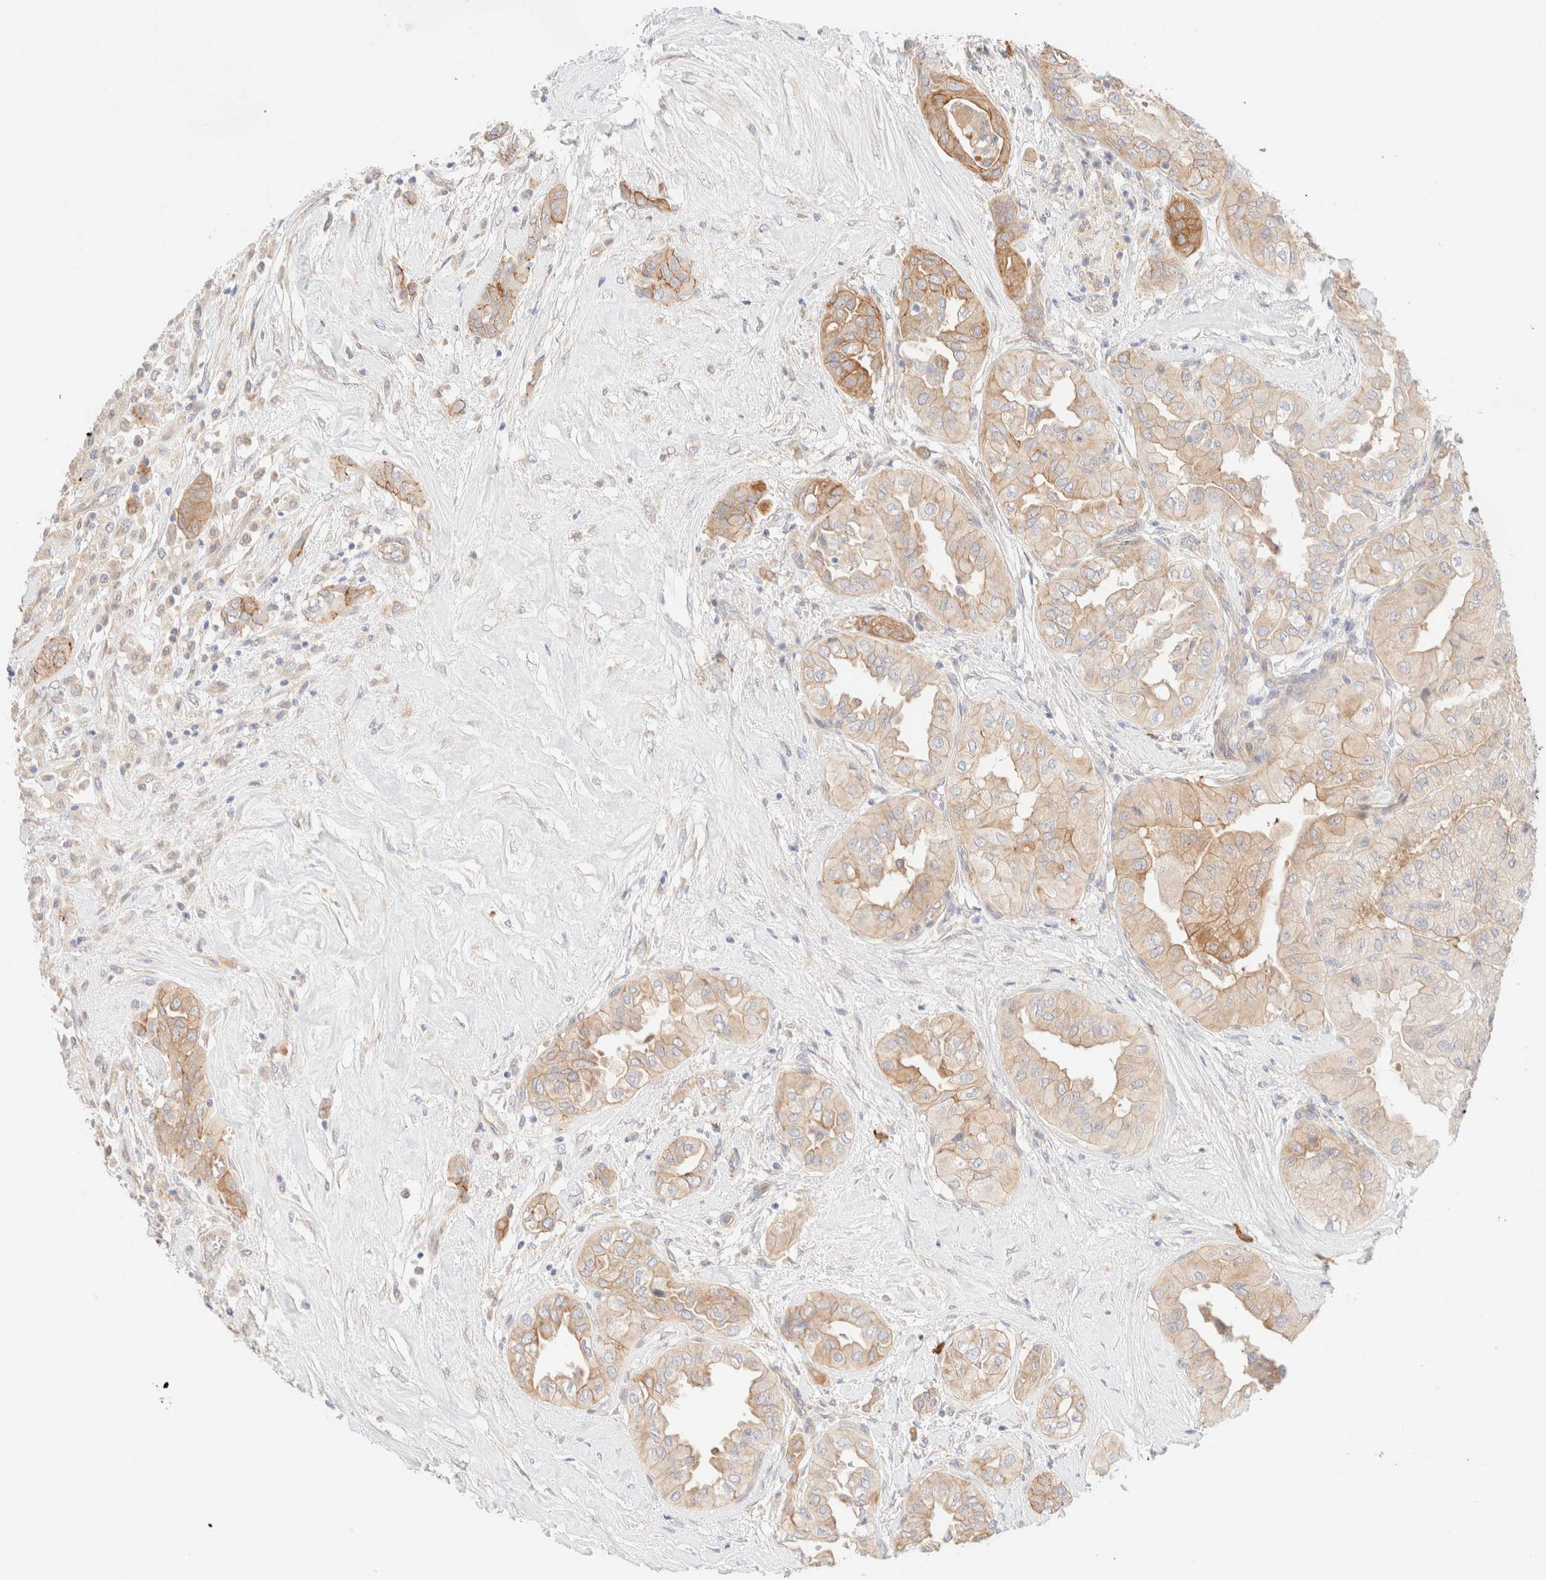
{"staining": {"intensity": "moderate", "quantity": "<25%", "location": "cytoplasmic/membranous"}, "tissue": "thyroid cancer", "cell_type": "Tumor cells", "image_type": "cancer", "snomed": [{"axis": "morphology", "description": "Papillary adenocarcinoma, NOS"}, {"axis": "topography", "description": "Thyroid gland"}], "caption": "This is an image of immunohistochemistry staining of thyroid cancer, which shows moderate staining in the cytoplasmic/membranous of tumor cells.", "gene": "NIBAN2", "patient": {"sex": "female", "age": 59}}